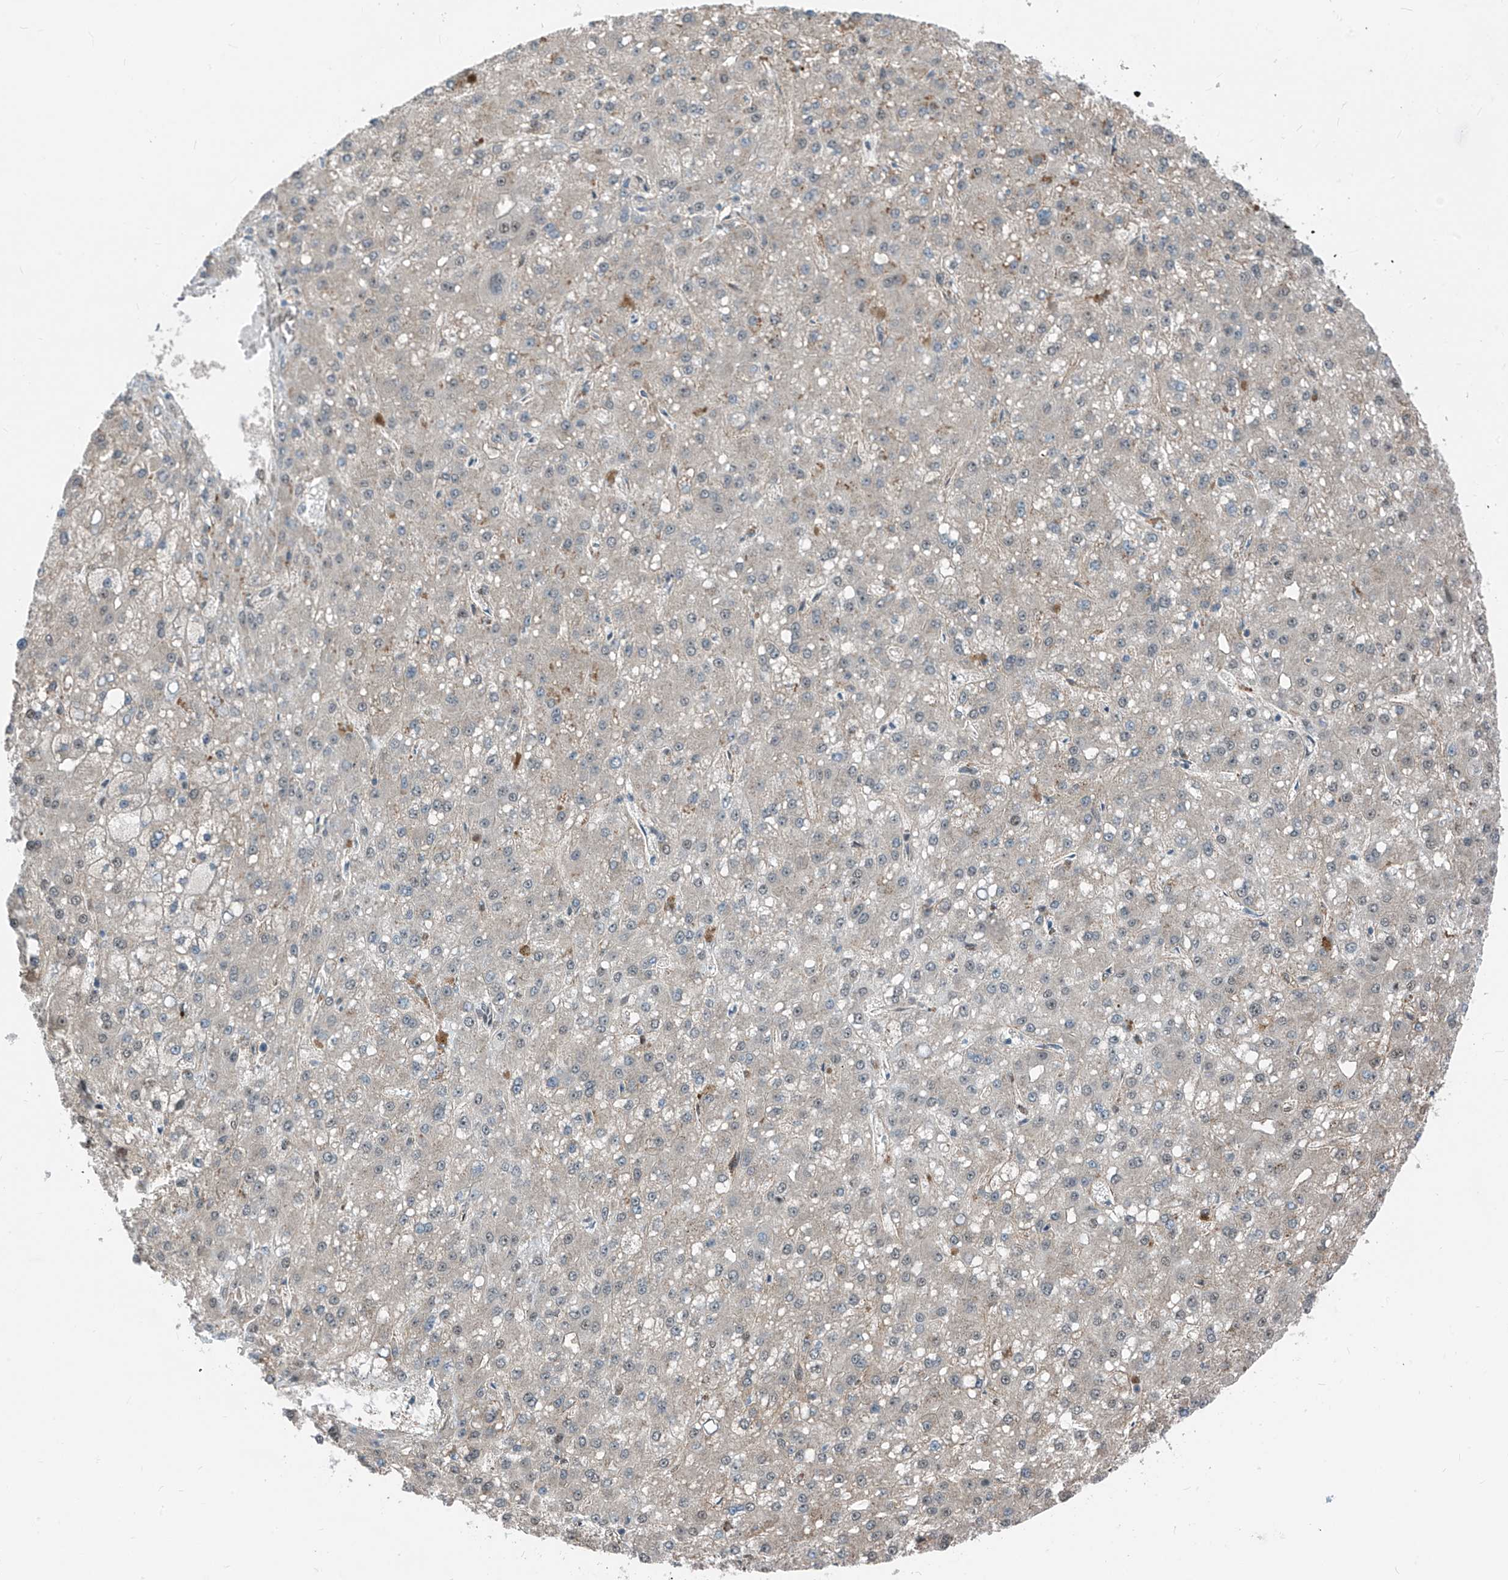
{"staining": {"intensity": "weak", "quantity": "25%-75%", "location": "nuclear"}, "tissue": "liver cancer", "cell_type": "Tumor cells", "image_type": "cancer", "snomed": [{"axis": "morphology", "description": "Carcinoma, Hepatocellular, NOS"}, {"axis": "topography", "description": "Liver"}], "caption": "Immunohistochemical staining of liver cancer exhibits low levels of weak nuclear protein expression in about 25%-75% of tumor cells. The protein is stained brown, and the nuclei are stained in blue (DAB IHC with brightfield microscopy, high magnification).", "gene": "RBP7", "patient": {"sex": "male", "age": 67}}